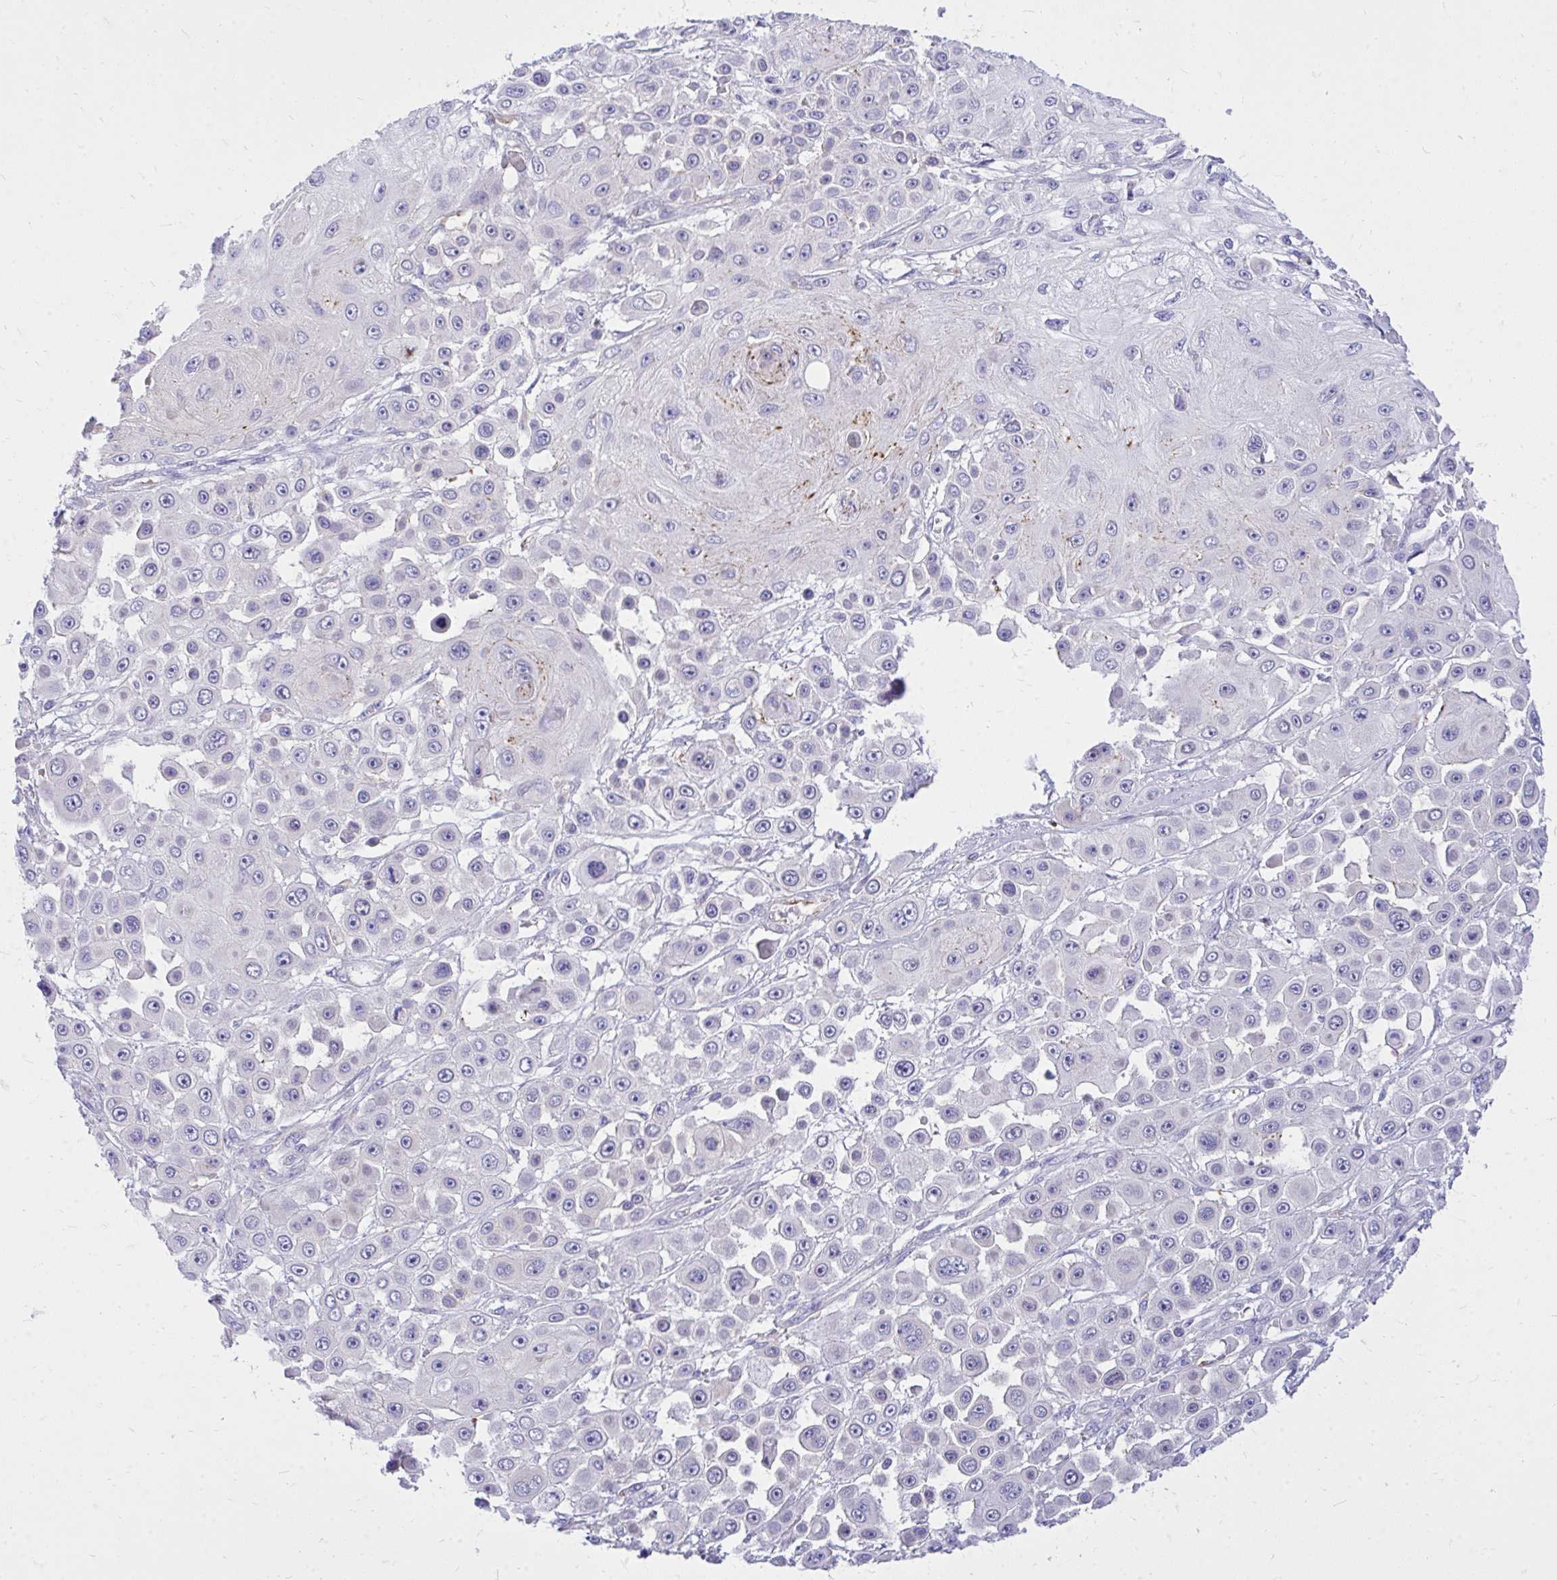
{"staining": {"intensity": "weak", "quantity": "<25%", "location": "cytoplasmic/membranous"}, "tissue": "skin cancer", "cell_type": "Tumor cells", "image_type": "cancer", "snomed": [{"axis": "morphology", "description": "Squamous cell carcinoma, NOS"}, {"axis": "topography", "description": "Skin"}], "caption": "Tumor cells show no significant protein staining in skin squamous cell carcinoma.", "gene": "TP53I11", "patient": {"sex": "male", "age": 67}}